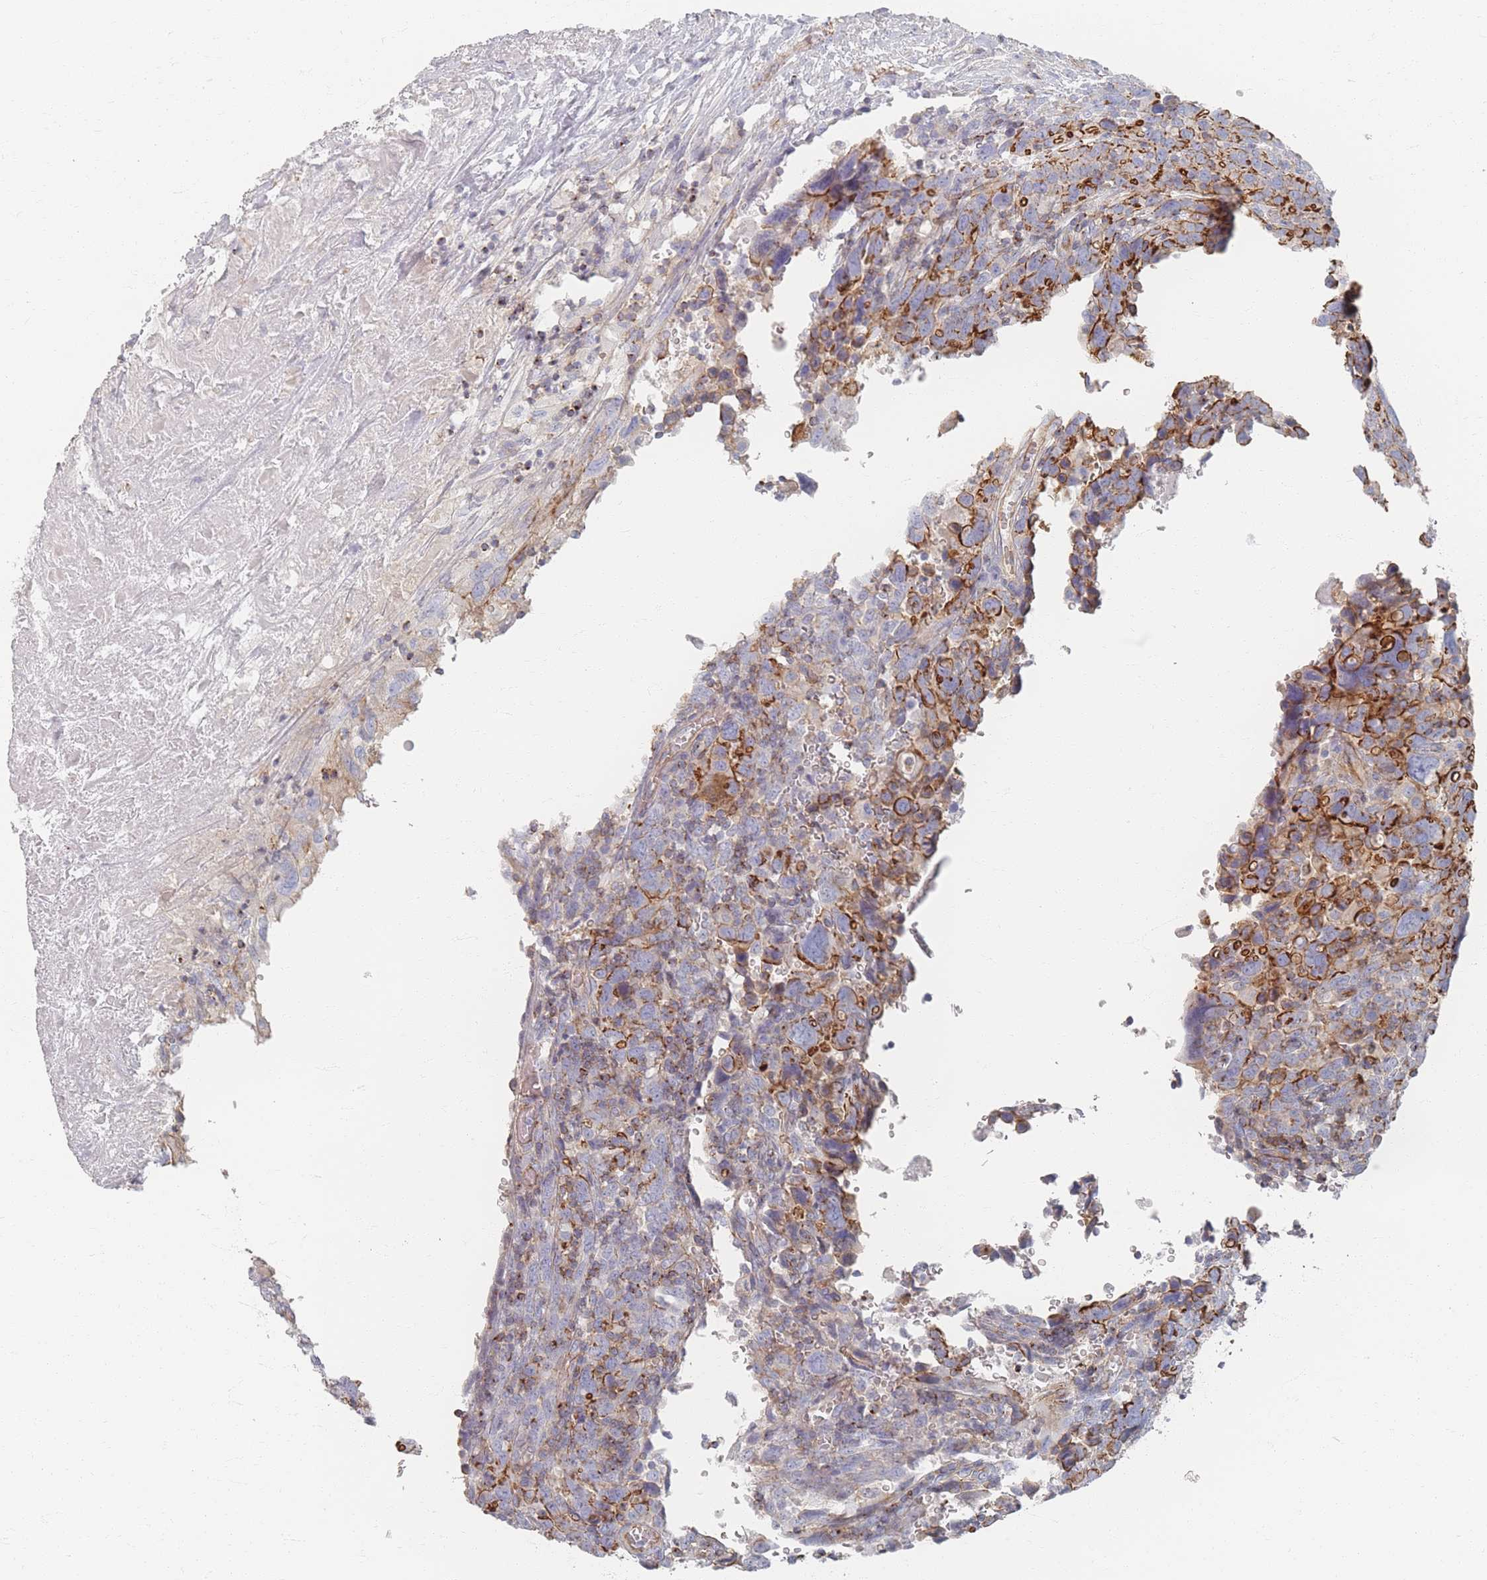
{"staining": {"intensity": "moderate", "quantity": "25%-75%", "location": "cytoplasmic/membranous"}, "tissue": "urothelial cancer", "cell_type": "Tumor cells", "image_type": "cancer", "snomed": [{"axis": "morphology", "description": "Urothelial carcinoma, High grade"}, {"axis": "topography", "description": "Urinary bladder"}], "caption": "Brown immunohistochemical staining in urothelial cancer displays moderate cytoplasmic/membranous expression in about 25%-75% of tumor cells.", "gene": "GNB1", "patient": {"sex": "male", "age": 61}}